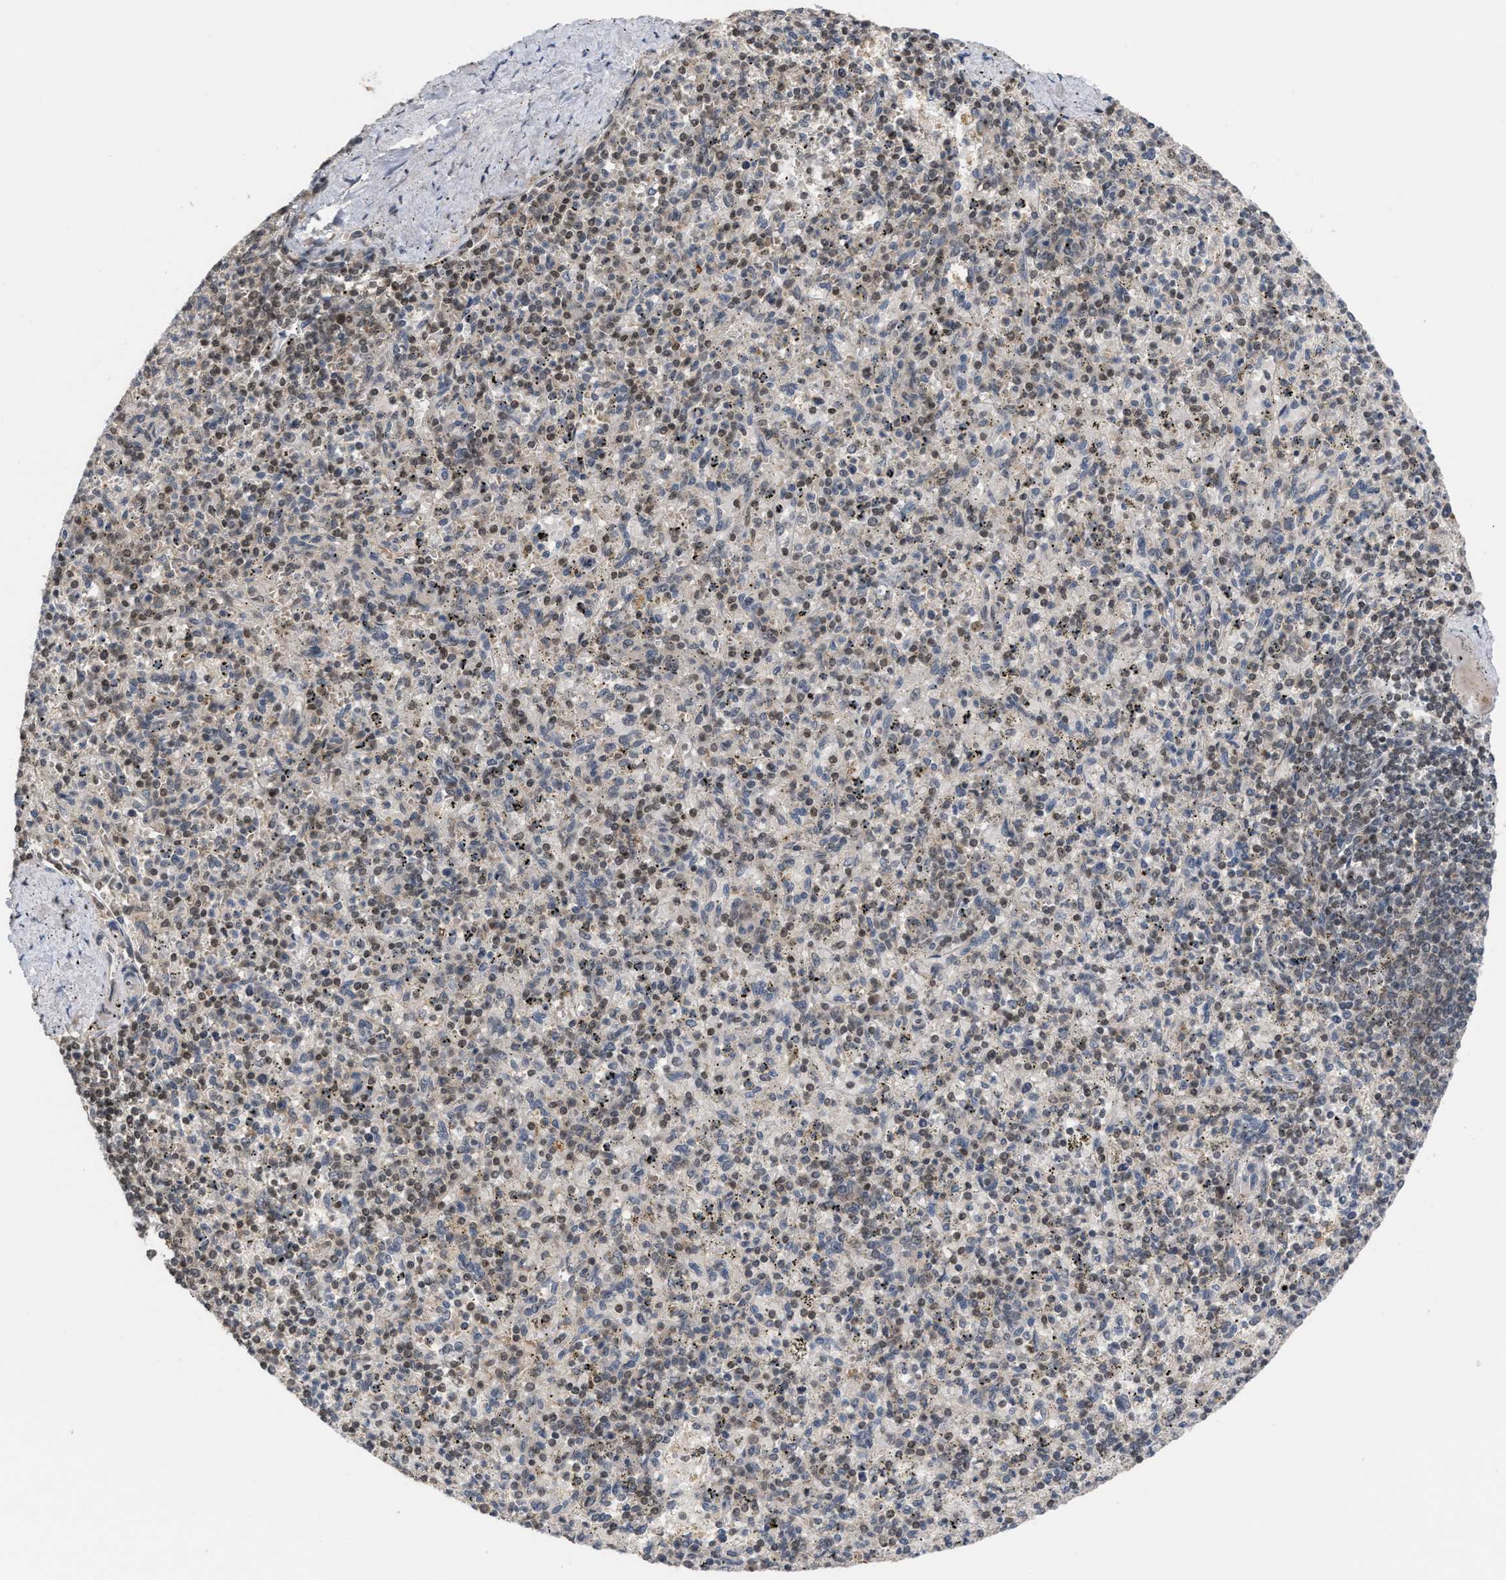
{"staining": {"intensity": "moderate", "quantity": "25%-75%", "location": "nuclear"}, "tissue": "spleen", "cell_type": "Cells in red pulp", "image_type": "normal", "snomed": [{"axis": "morphology", "description": "Normal tissue, NOS"}, {"axis": "topography", "description": "Spleen"}], "caption": "Immunohistochemistry image of benign spleen: spleen stained using IHC demonstrates medium levels of moderate protein expression localized specifically in the nuclear of cells in red pulp, appearing as a nuclear brown color.", "gene": "C9orf78", "patient": {"sex": "male", "age": 72}}